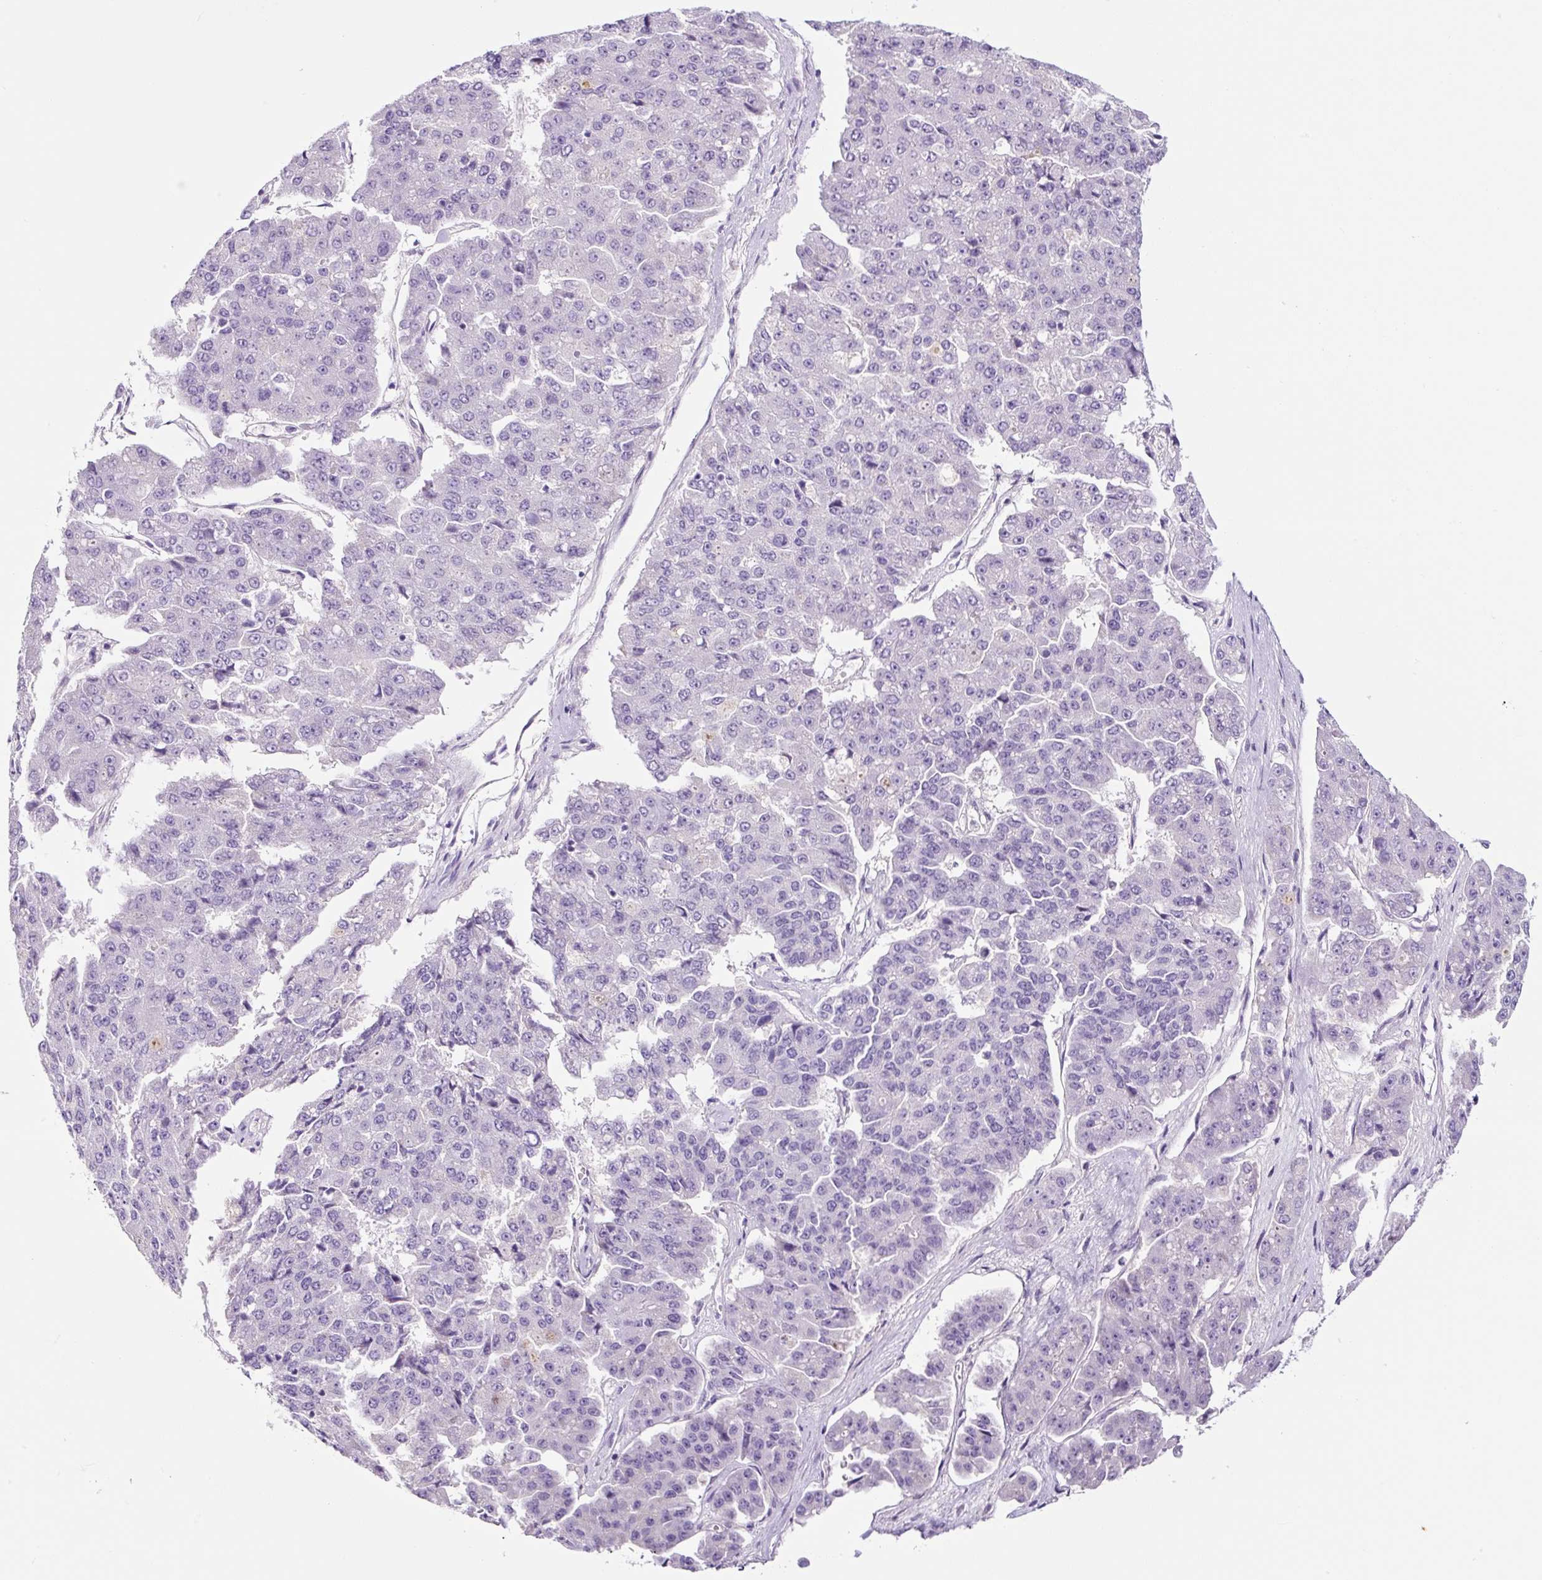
{"staining": {"intensity": "negative", "quantity": "none", "location": "none"}, "tissue": "pancreatic cancer", "cell_type": "Tumor cells", "image_type": "cancer", "snomed": [{"axis": "morphology", "description": "Adenocarcinoma, NOS"}, {"axis": "topography", "description": "Pancreas"}], "caption": "The micrograph demonstrates no staining of tumor cells in pancreatic cancer (adenocarcinoma). (DAB IHC visualized using brightfield microscopy, high magnification).", "gene": "RNF212B", "patient": {"sex": "male", "age": 50}}